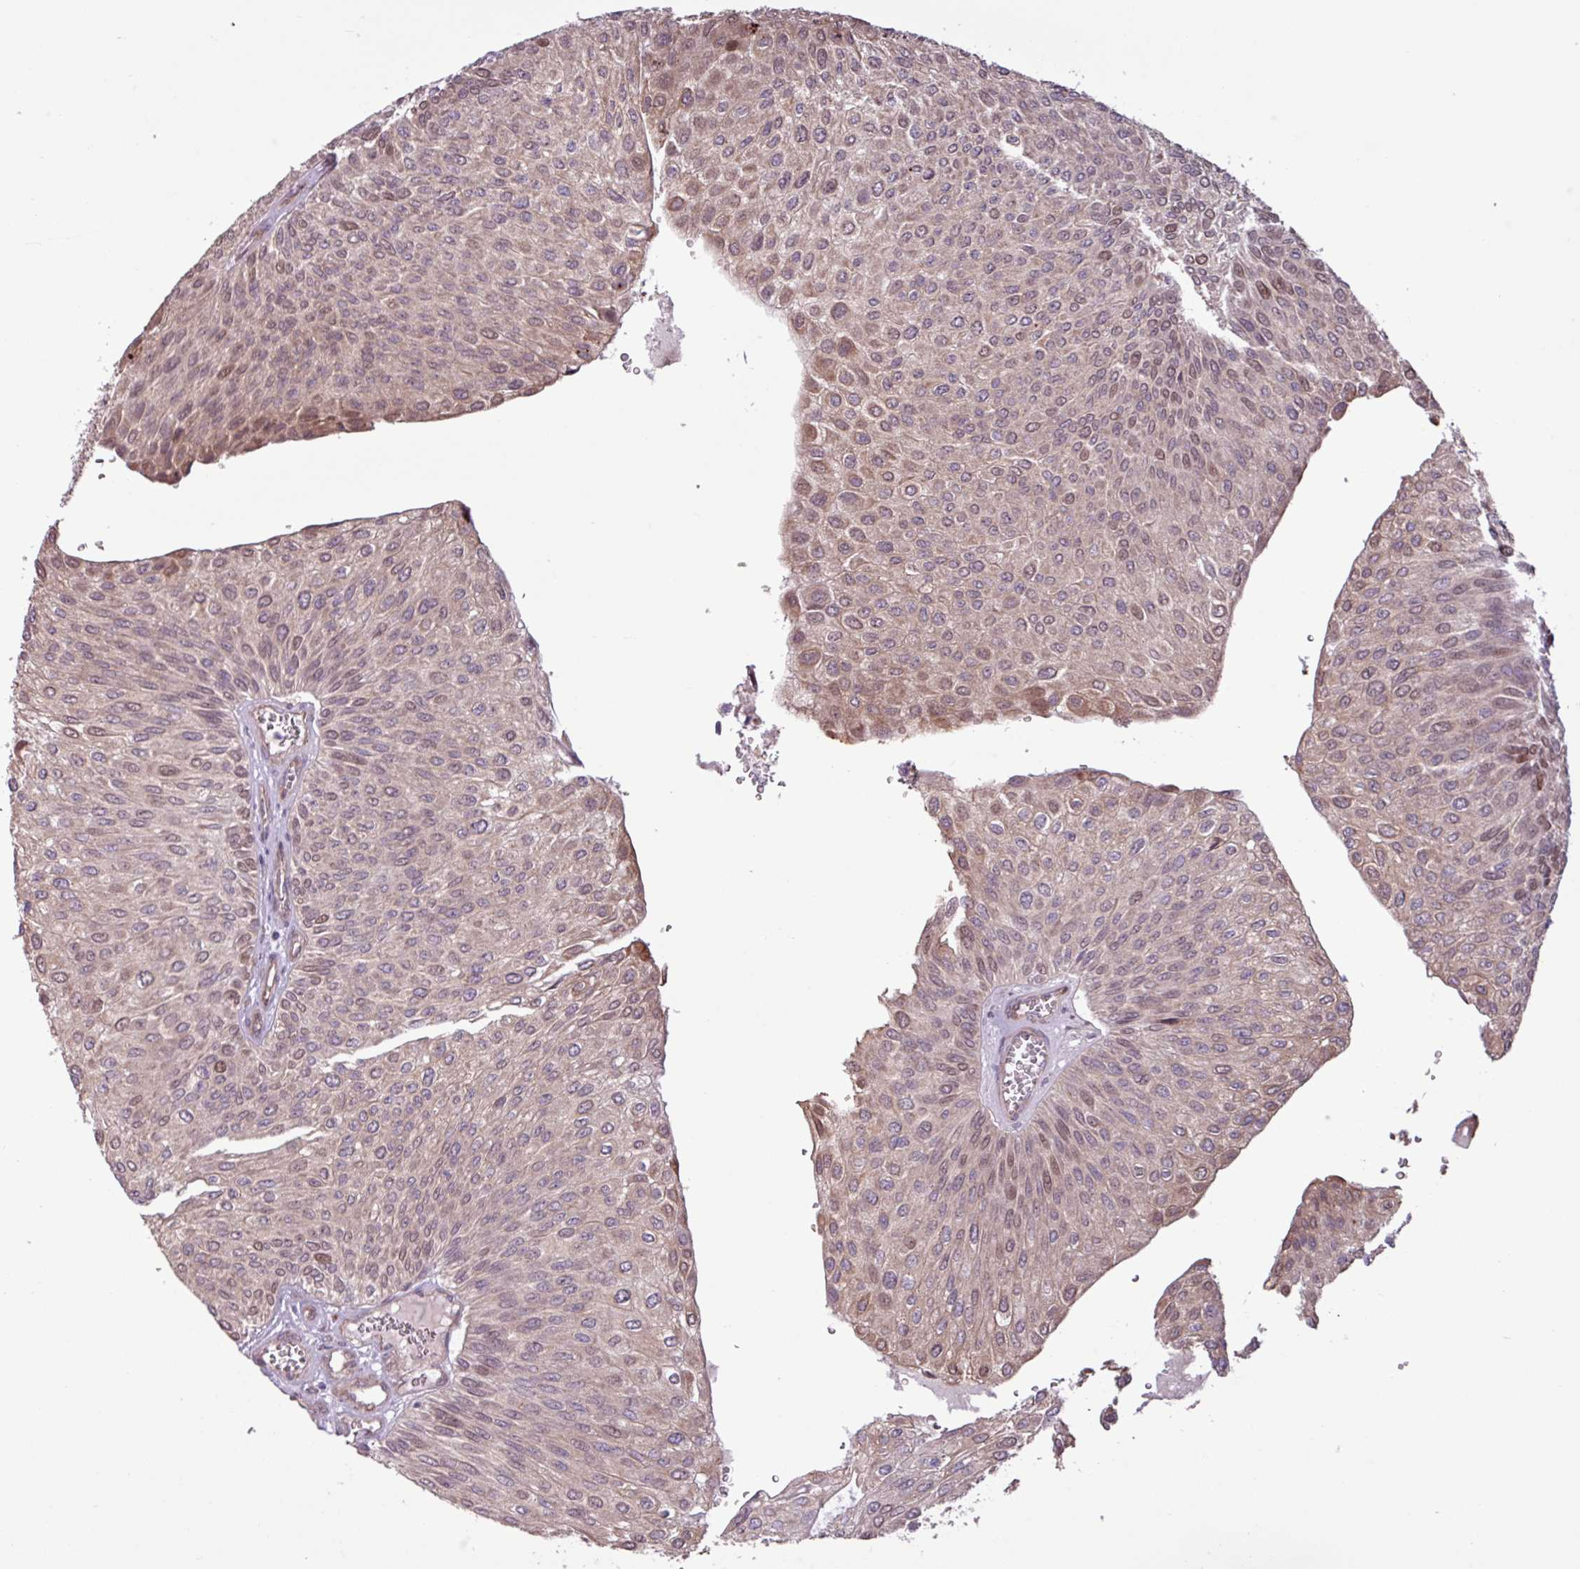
{"staining": {"intensity": "weak", "quantity": "25%-75%", "location": "cytoplasmic/membranous"}, "tissue": "urothelial cancer", "cell_type": "Tumor cells", "image_type": "cancer", "snomed": [{"axis": "morphology", "description": "Urothelial carcinoma, NOS"}, {"axis": "topography", "description": "Urinary bladder"}], "caption": "This photomicrograph demonstrates immunohistochemistry staining of human transitional cell carcinoma, with low weak cytoplasmic/membranous expression in approximately 25%-75% of tumor cells.", "gene": "PDPR", "patient": {"sex": "male", "age": 67}}